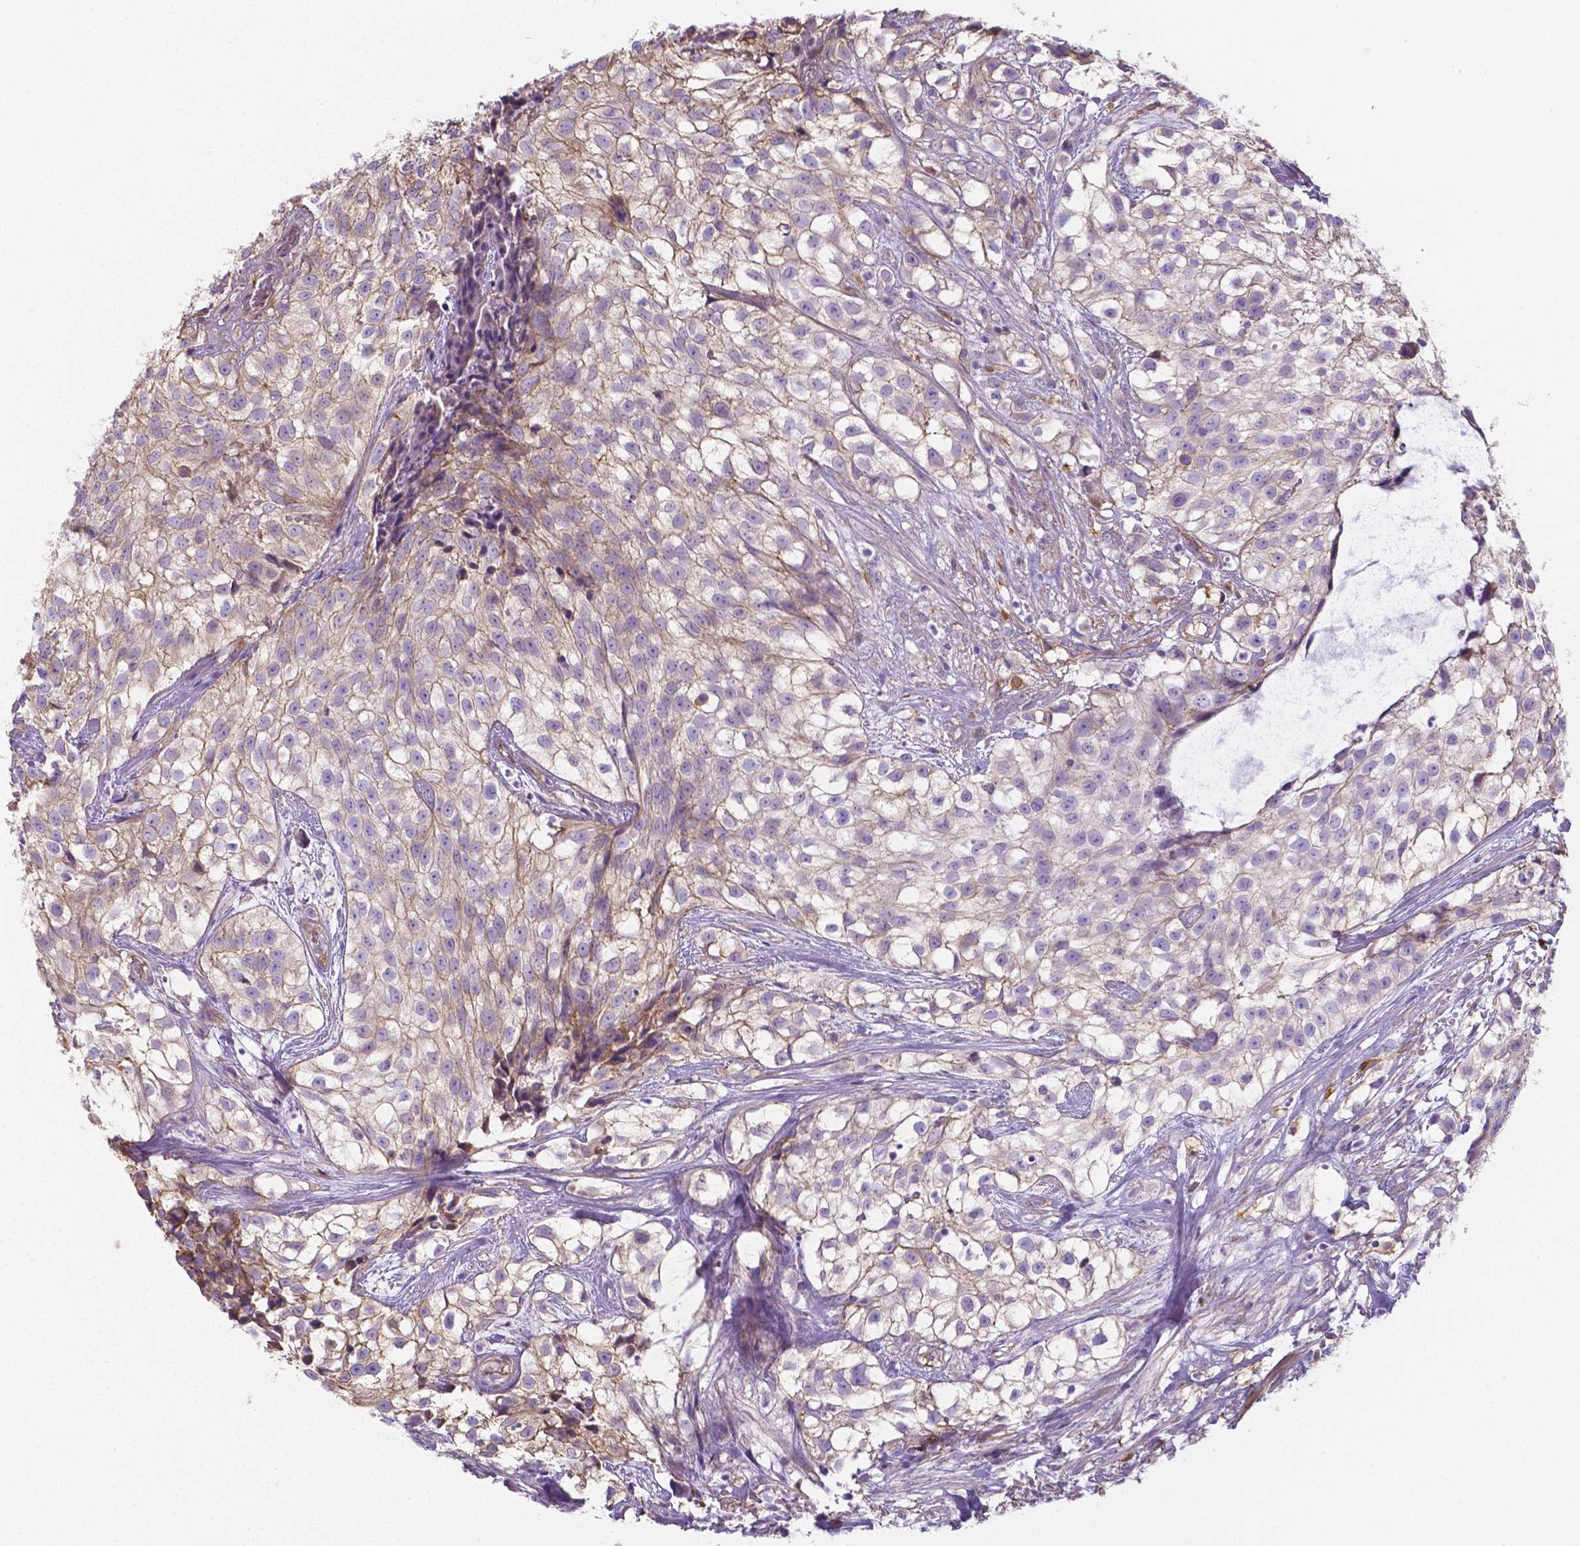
{"staining": {"intensity": "weak", "quantity": "25%-75%", "location": "cytoplasmic/membranous"}, "tissue": "urothelial cancer", "cell_type": "Tumor cells", "image_type": "cancer", "snomed": [{"axis": "morphology", "description": "Urothelial carcinoma, High grade"}, {"axis": "topography", "description": "Urinary bladder"}], "caption": "Urothelial cancer was stained to show a protein in brown. There is low levels of weak cytoplasmic/membranous staining in about 25%-75% of tumor cells.", "gene": "CRMP1", "patient": {"sex": "male", "age": 56}}